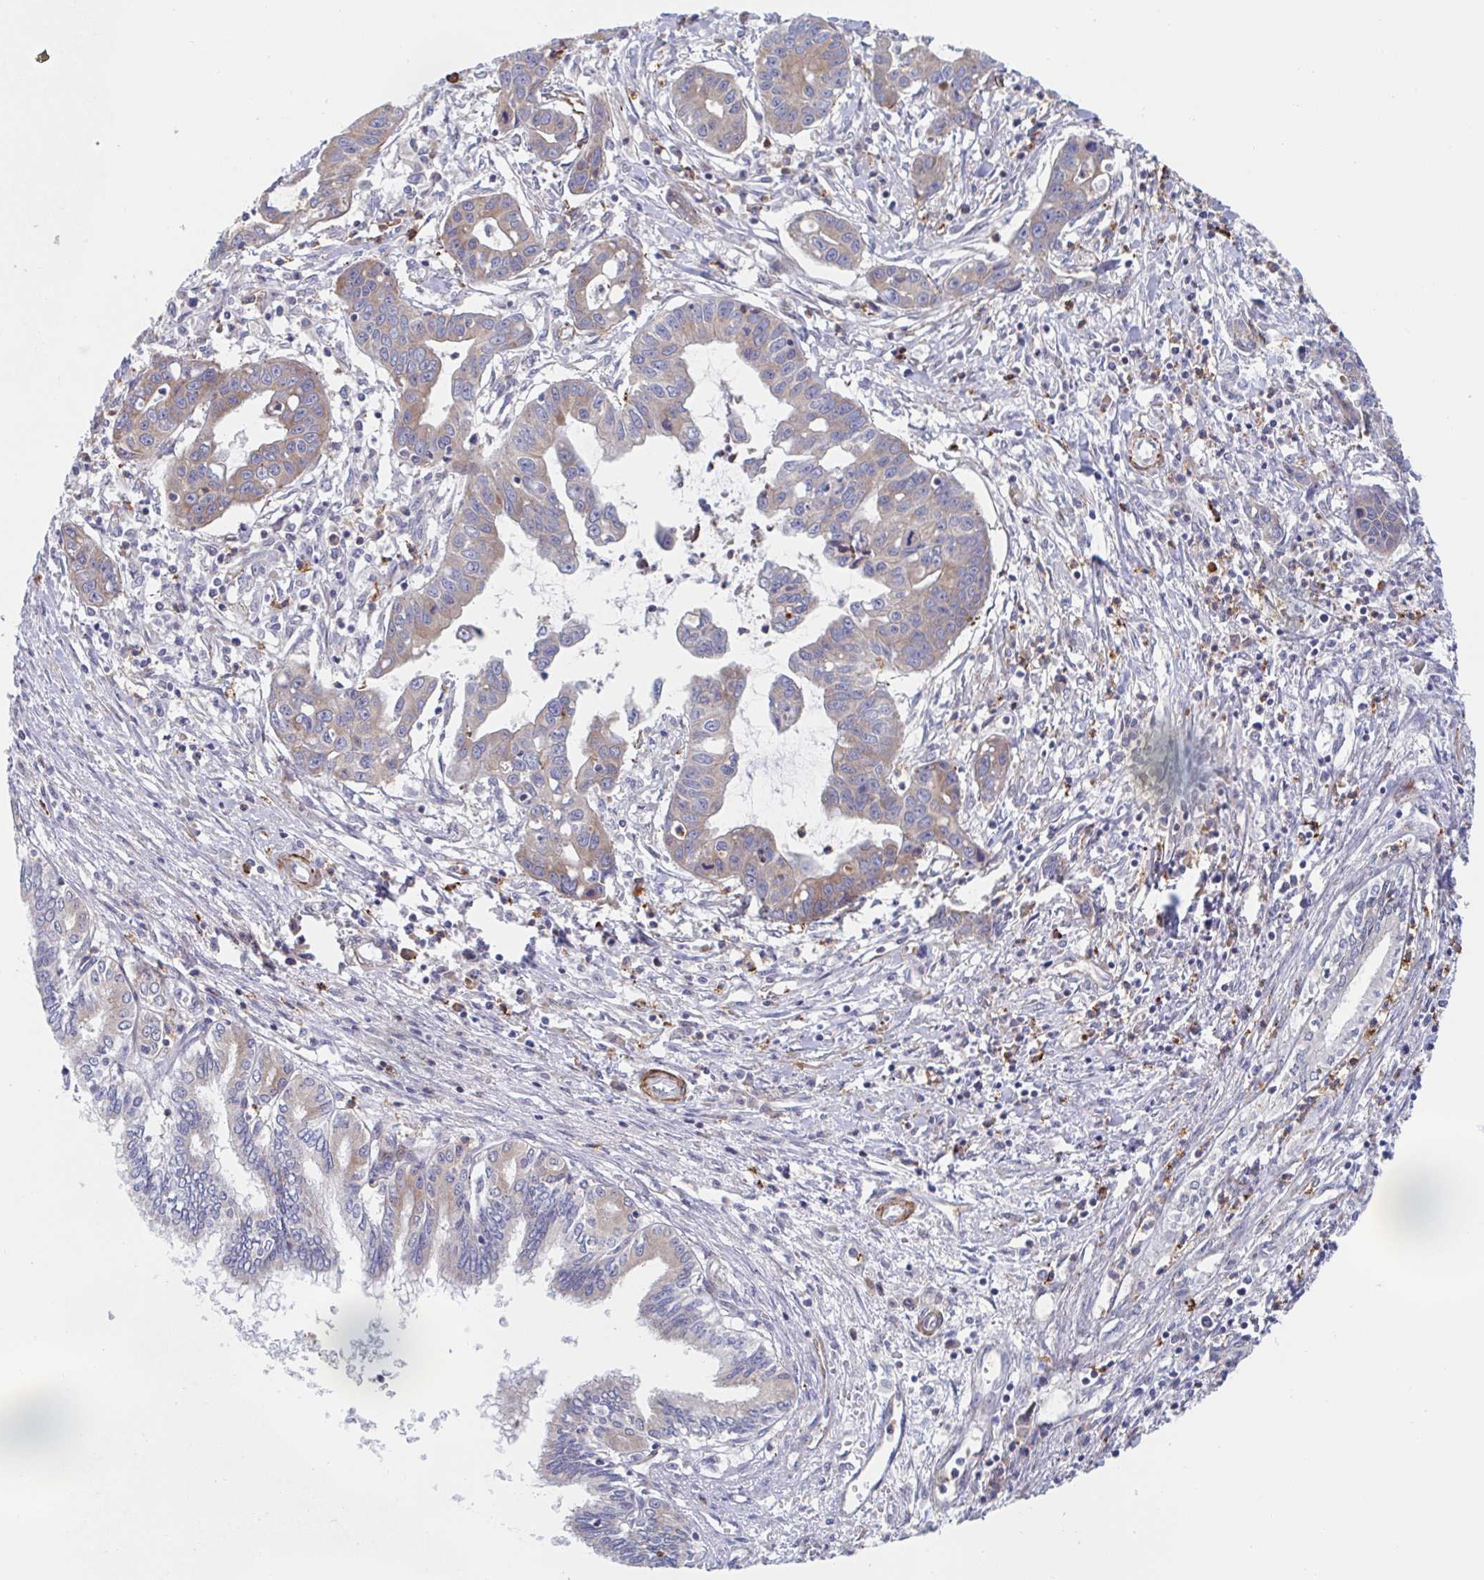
{"staining": {"intensity": "weak", "quantity": "<25%", "location": "cytoplasmic/membranous"}, "tissue": "liver cancer", "cell_type": "Tumor cells", "image_type": "cancer", "snomed": [{"axis": "morphology", "description": "Cholangiocarcinoma"}, {"axis": "topography", "description": "Liver"}], "caption": "Liver cholangiocarcinoma was stained to show a protein in brown. There is no significant expression in tumor cells.", "gene": "KLC3", "patient": {"sex": "male", "age": 58}}